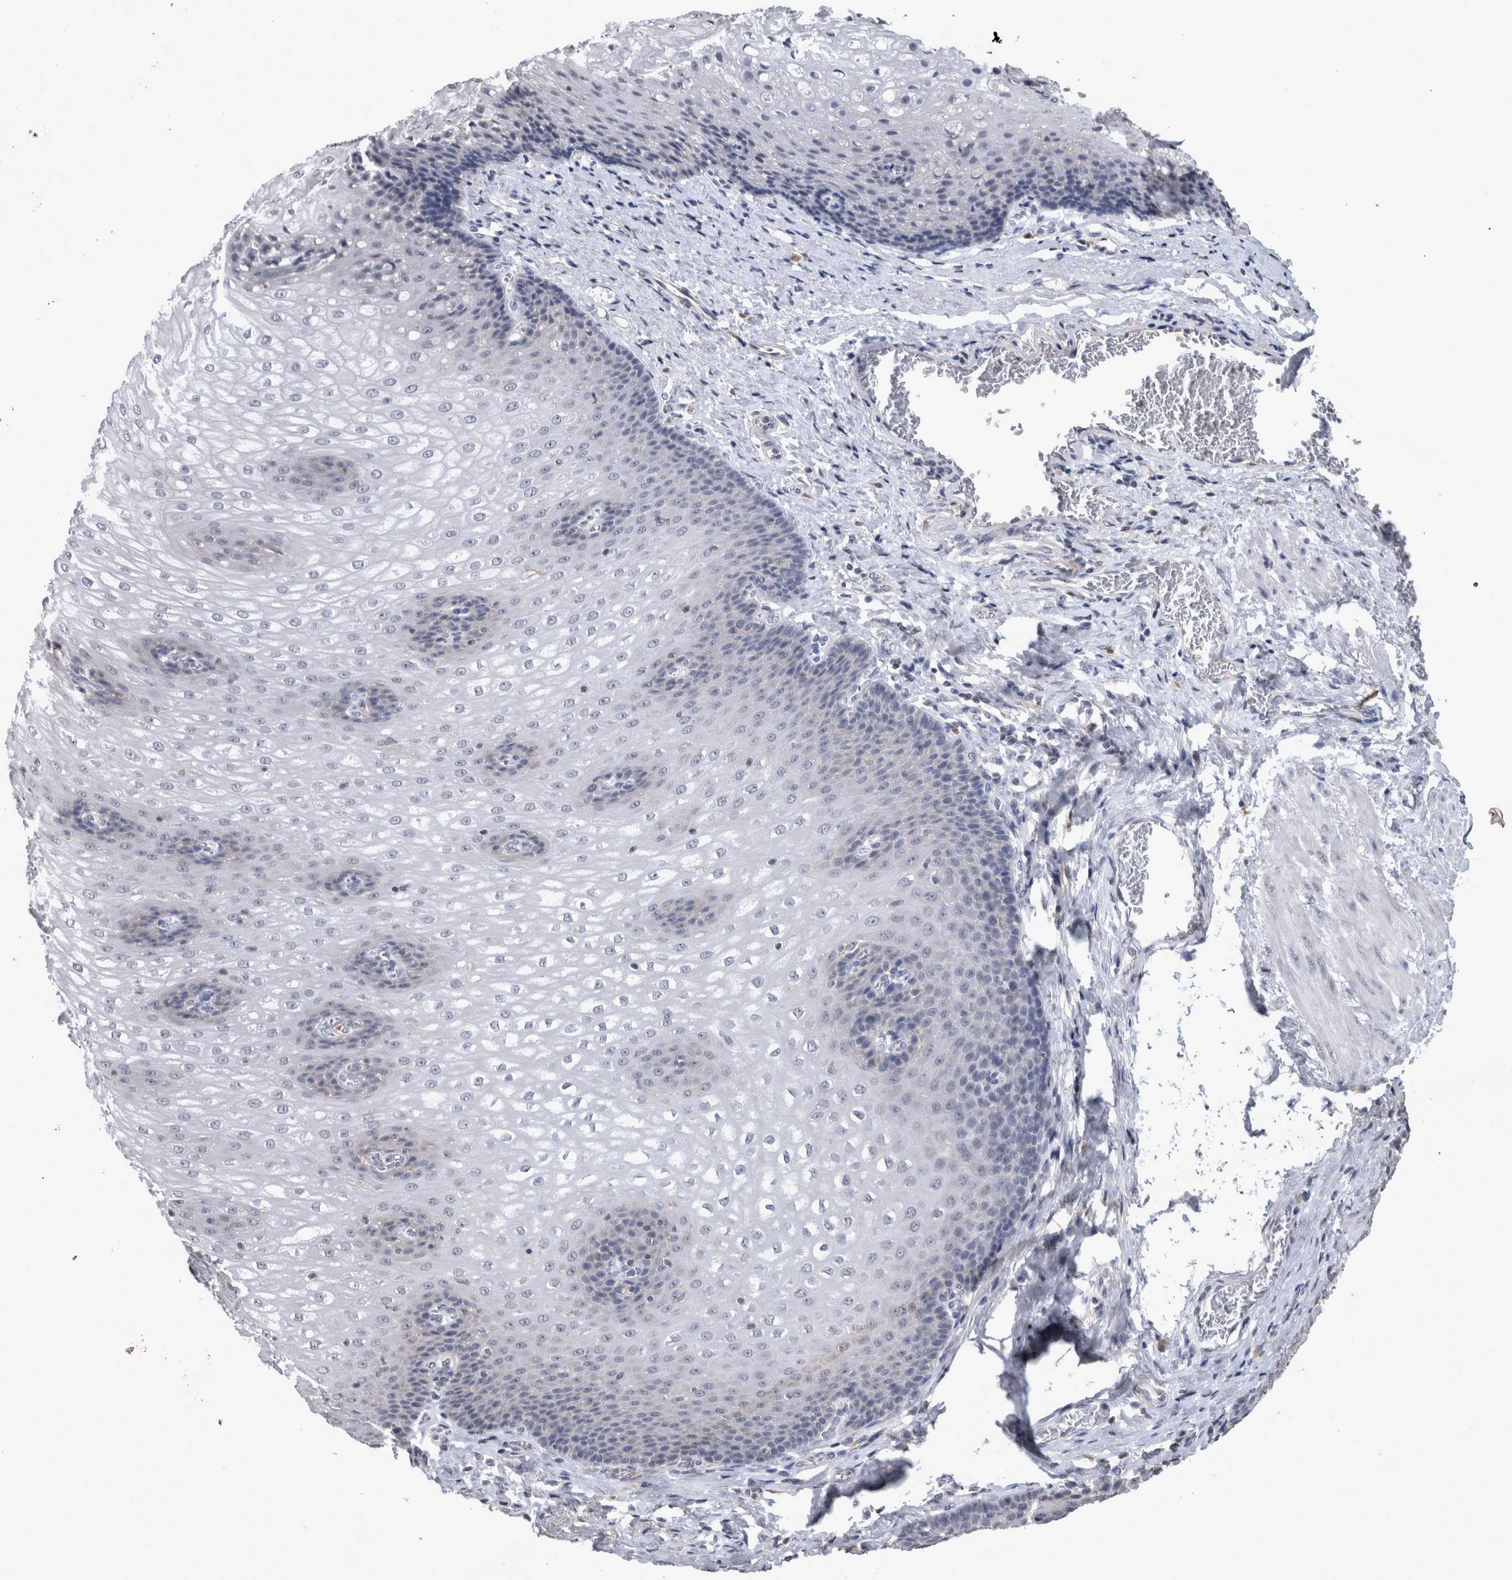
{"staining": {"intensity": "negative", "quantity": "none", "location": "none"}, "tissue": "esophagus", "cell_type": "Squamous epithelial cells", "image_type": "normal", "snomed": [{"axis": "morphology", "description": "Normal tissue, NOS"}, {"axis": "topography", "description": "Esophagus"}], "caption": "Esophagus was stained to show a protein in brown. There is no significant expression in squamous epithelial cells. (Brightfield microscopy of DAB (3,3'-diaminobenzidine) immunohistochemistry at high magnification).", "gene": "WNT7A", "patient": {"sex": "male", "age": 48}}